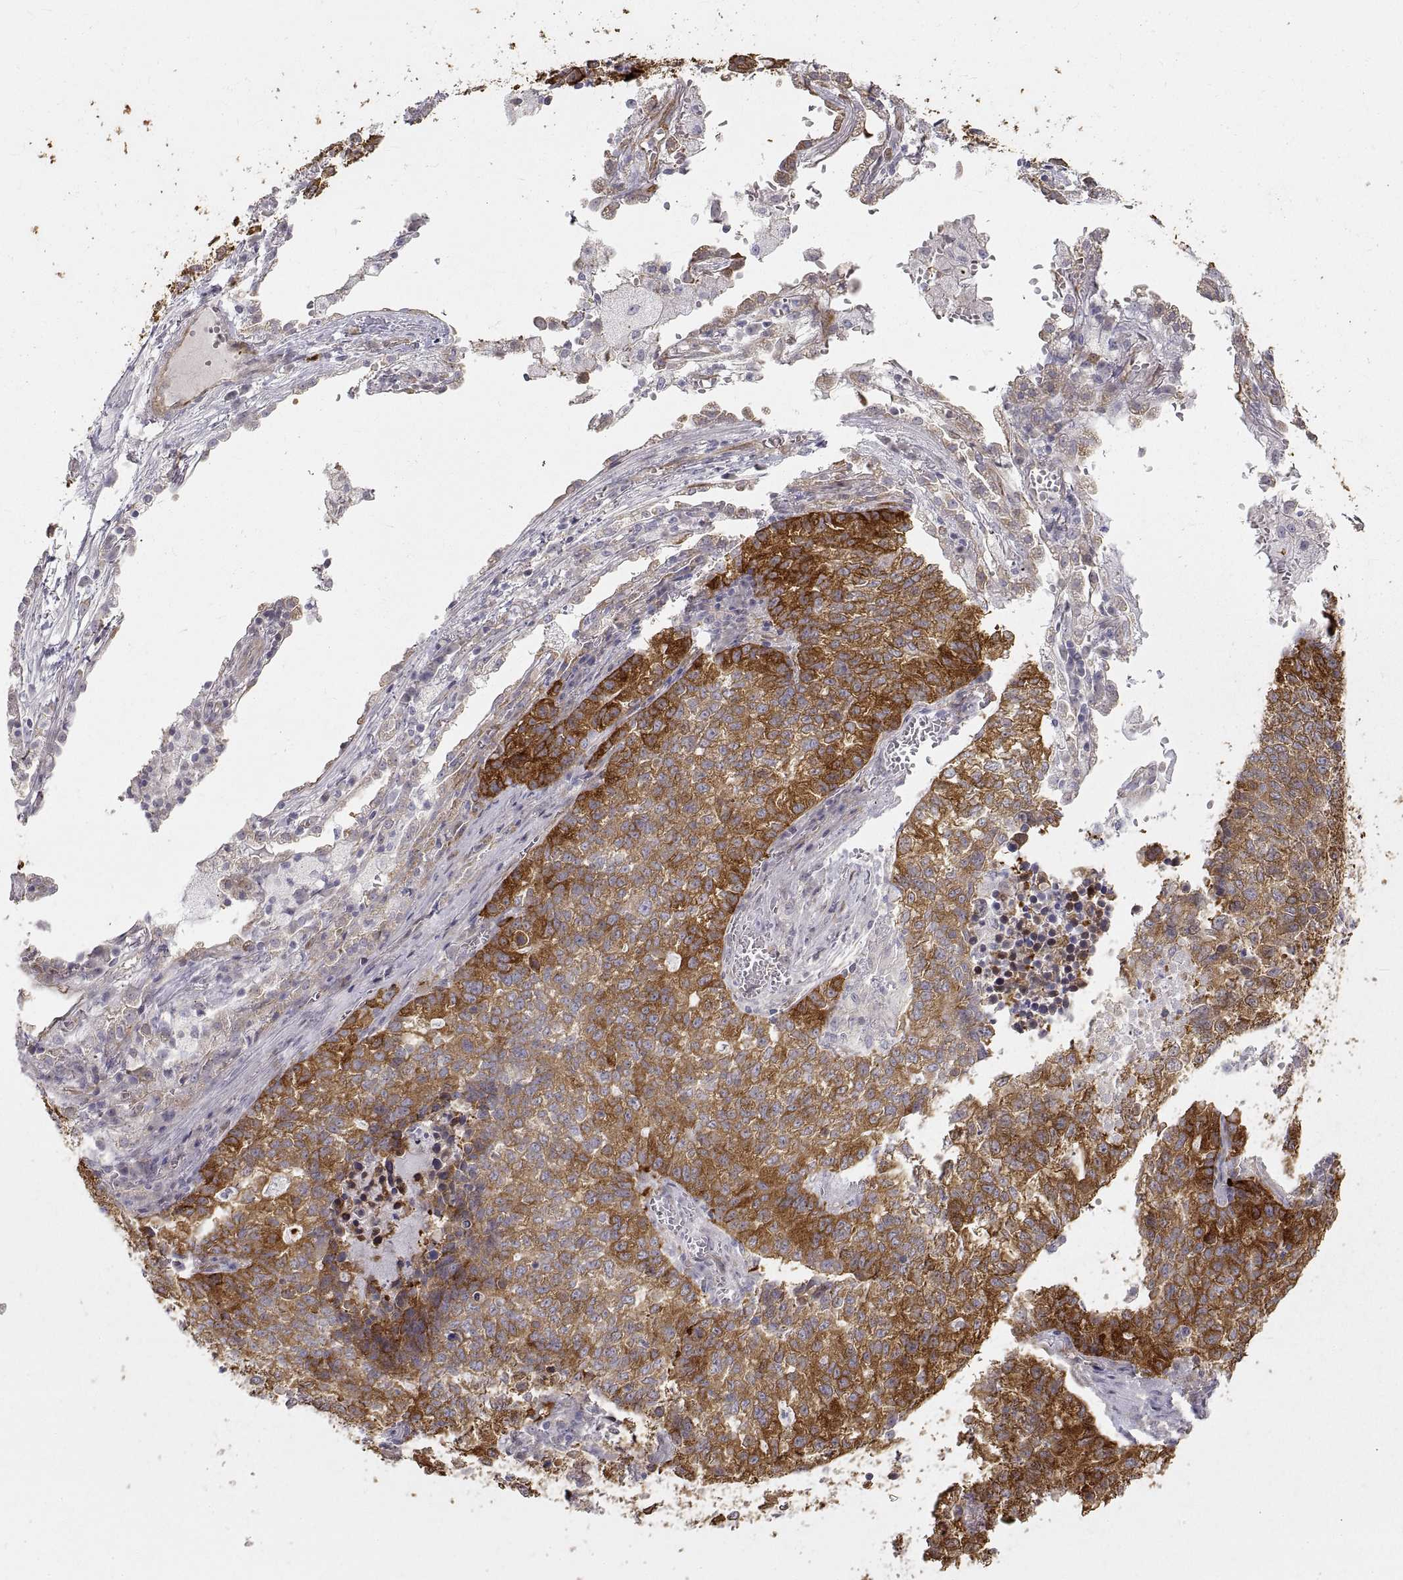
{"staining": {"intensity": "strong", "quantity": ">75%", "location": "cytoplasmic/membranous"}, "tissue": "lung cancer", "cell_type": "Tumor cells", "image_type": "cancer", "snomed": [{"axis": "morphology", "description": "Adenocarcinoma, NOS"}, {"axis": "topography", "description": "Lung"}], "caption": "Protein staining of adenocarcinoma (lung) tissue demonstrates strong cytoplasmic/membranous expression in approximately >75% of tumor cells. (Stains: DAB in brown, nuclei in blue, Microscopy: brightfield microscopy at high magnification).", "gene": "HSP90AB1", "patient": {"sex": "male", "age": 57}}